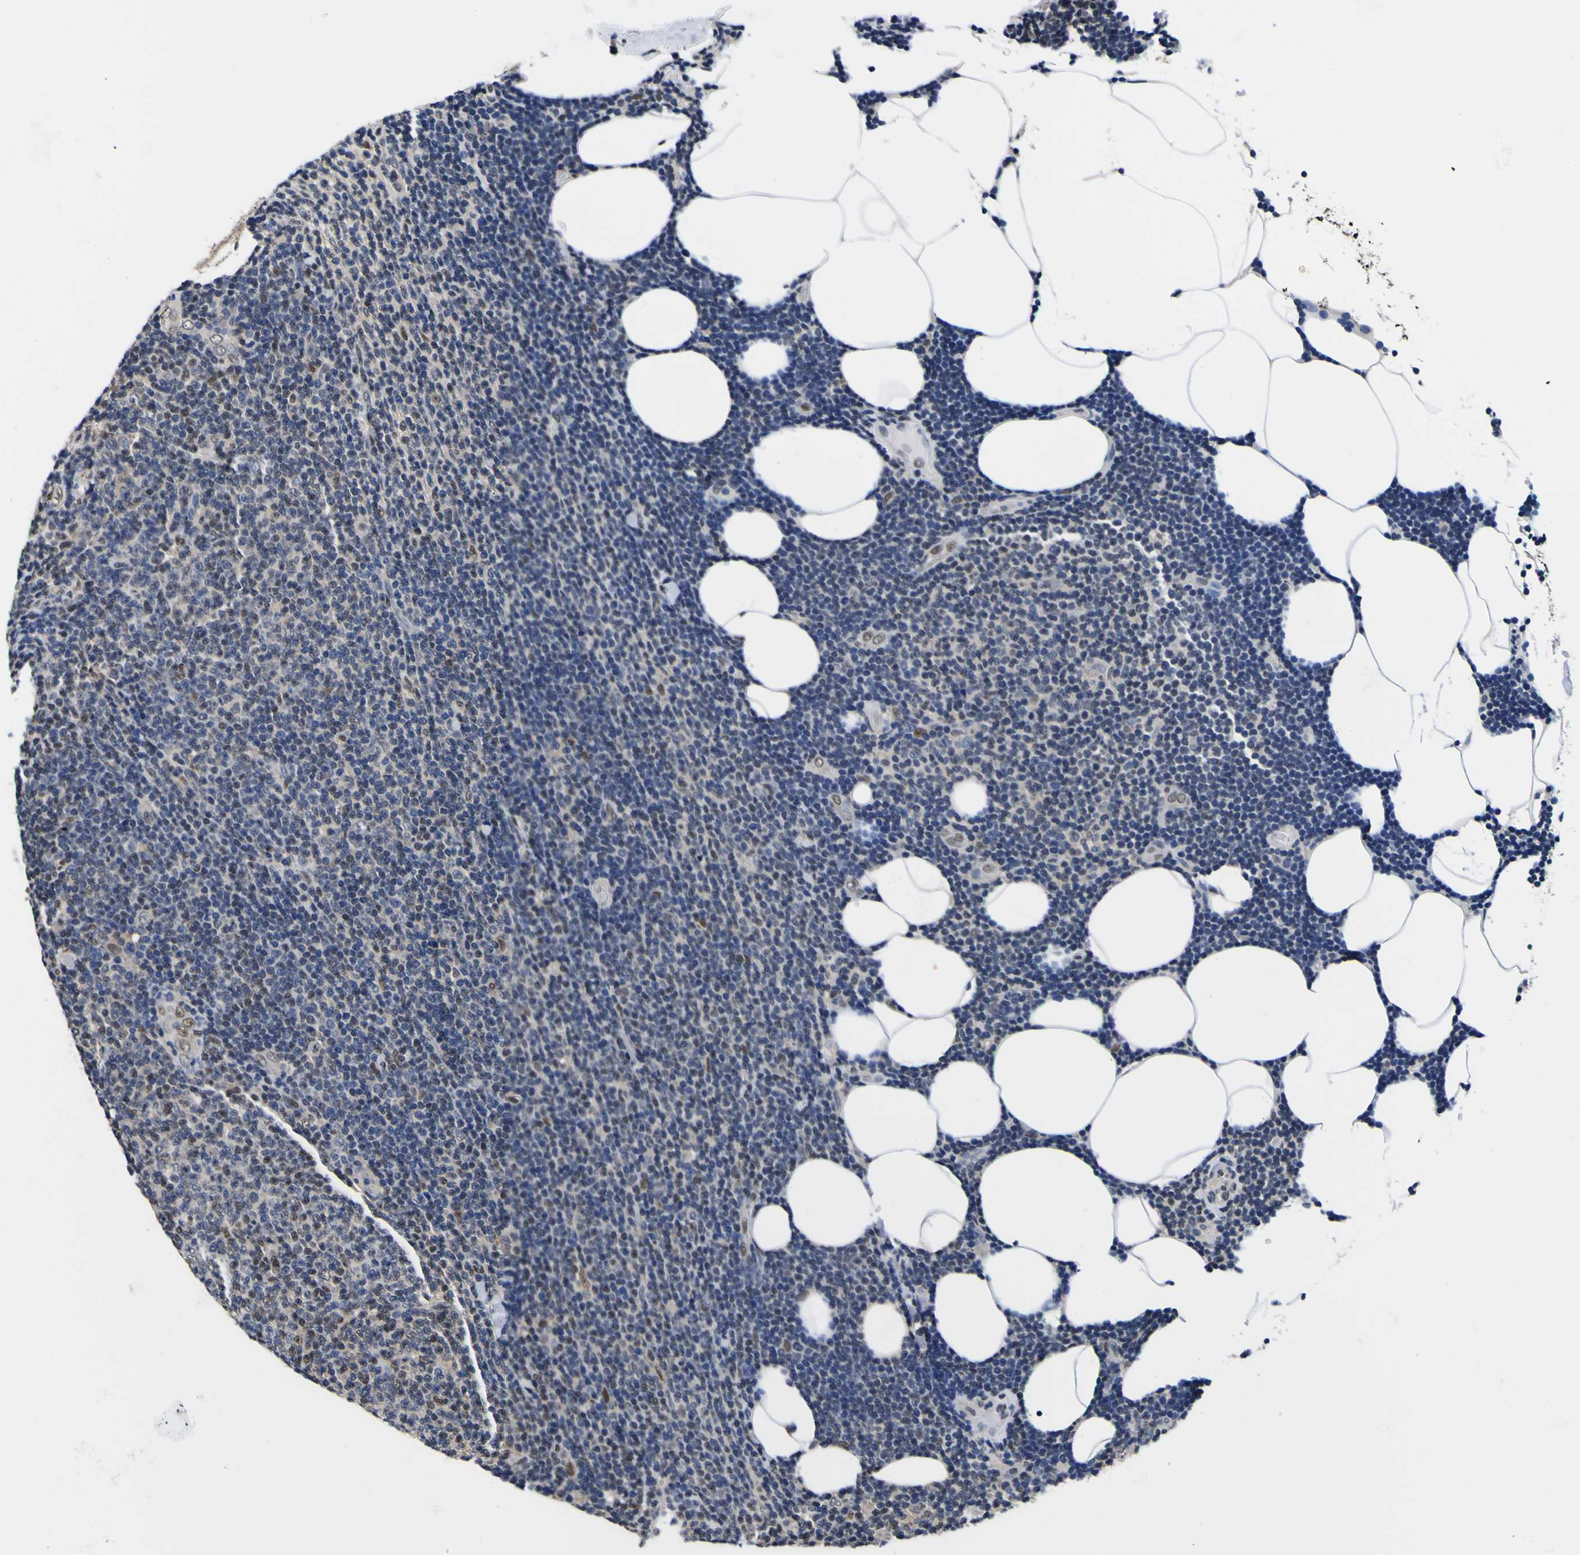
{"staining": {"intensity": "weak", "quantity": "<25%", "location": "nuclear"}, "tissue": "lymphoma", "cell_type": "Tumor cells", "image_type": "cancer", "snomed": [{"axis": "morphology", "description": "Malignant lymphoma, non-Hodgkin's type, Low grade"}, {"axis": "topography", "description": "Lymph node"}], "caption": "An immunohistochemistry histopathology image of lymphoma is shown. There is no staining in tumor cells of lymphoma. The staining is performed using DAB (3,3'-diaminobenzidine) brown chromogen with nuclei counter-stained in using hematoxylin.", "gene": "FAM110B", "patient": {"sex": "male", "age": 66}}